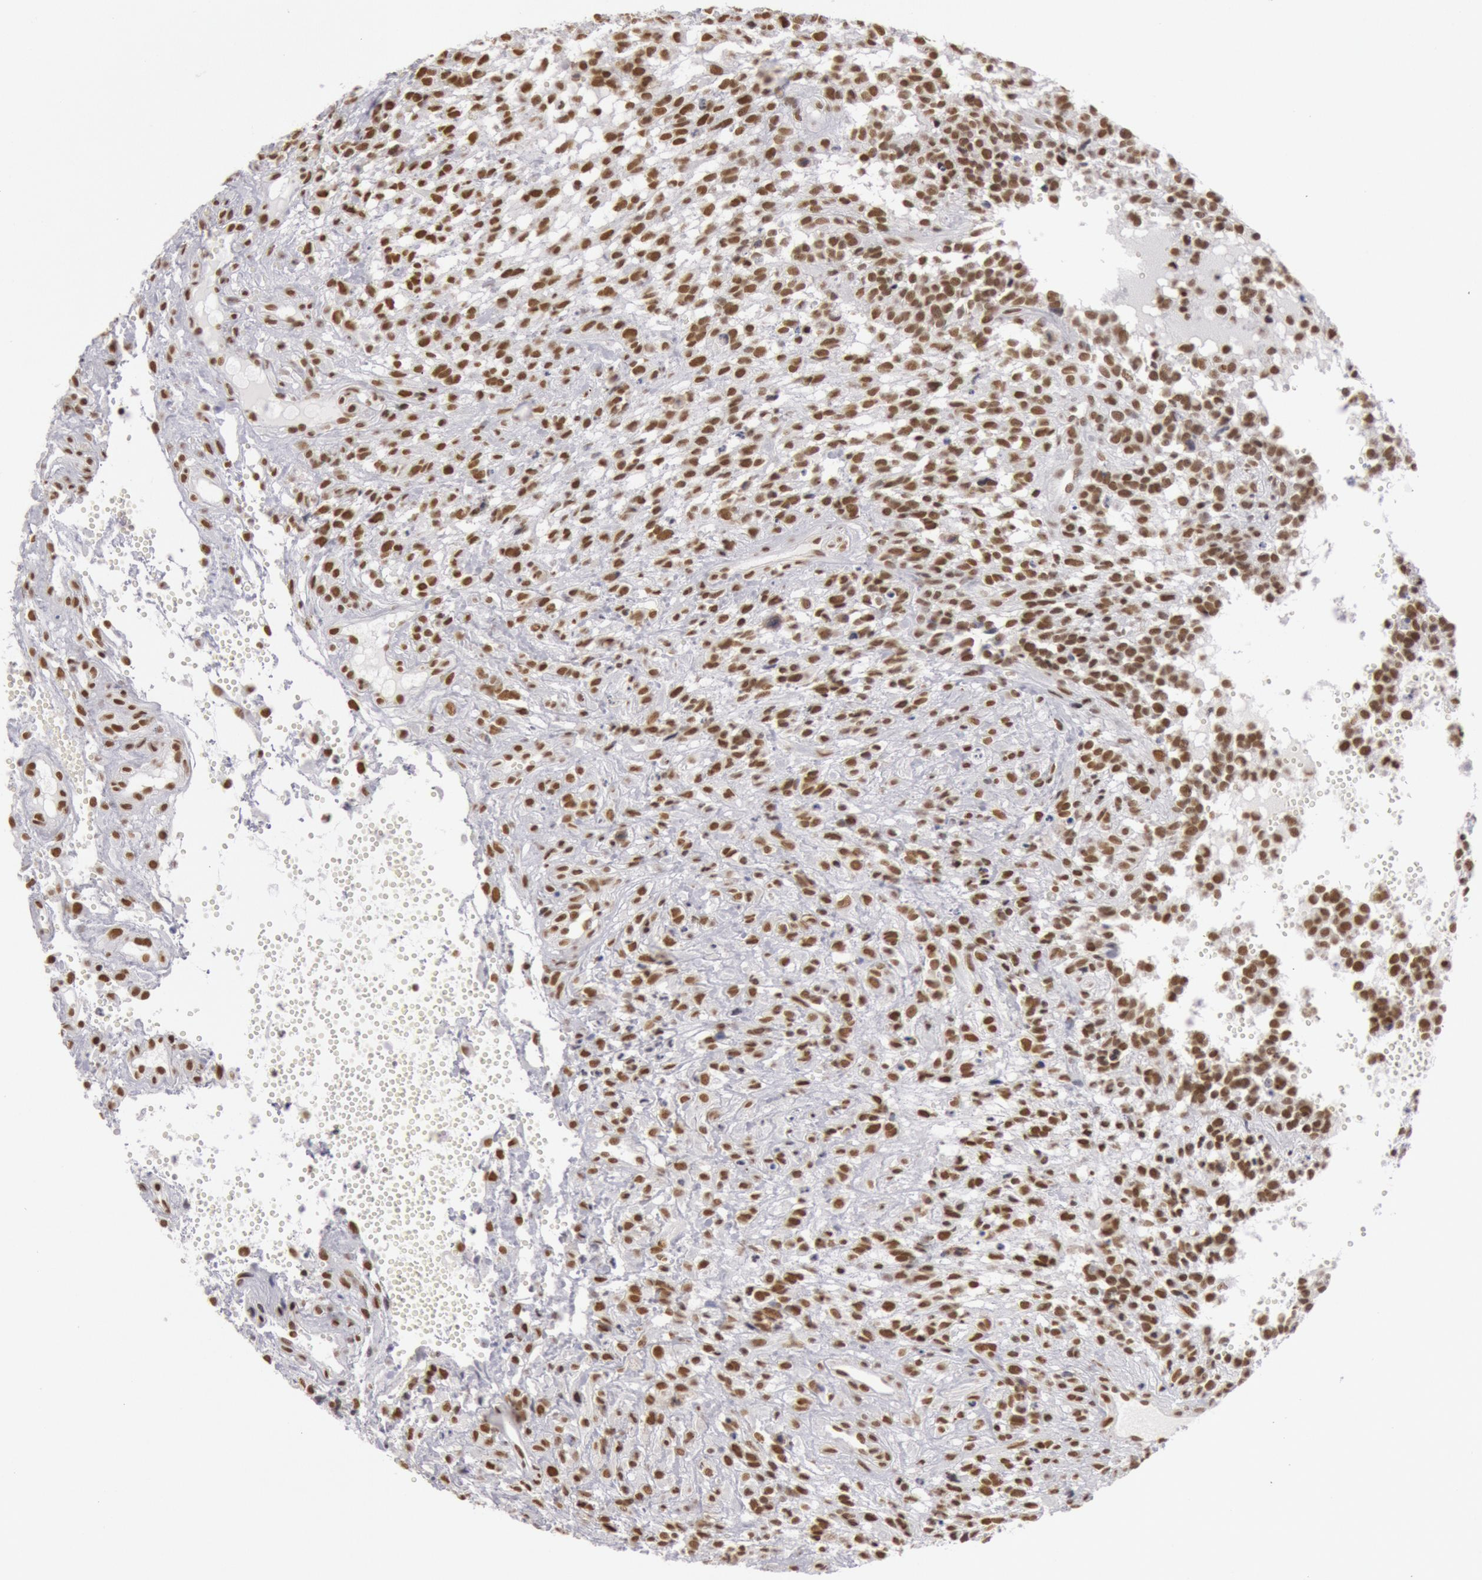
{"staining": {"intensity": "strong", "quantity": ">75%", "location": "nuclear"}, "tissue": "glioma", "cell_type": "Tumor cells", "image_type": "cancer", "snomed": [{"axis": "morphology", "description": "Glioma, malignant, High grade"}, {"axis": "topography", "description": "Brain"}], "caption": "DAB immunohistochemical staining of glioma displays strong nuclear protein staining in approximately >75% of tumor cells.", "gene": "ESS2", "patient": {"sex": "male", "age": 66}}